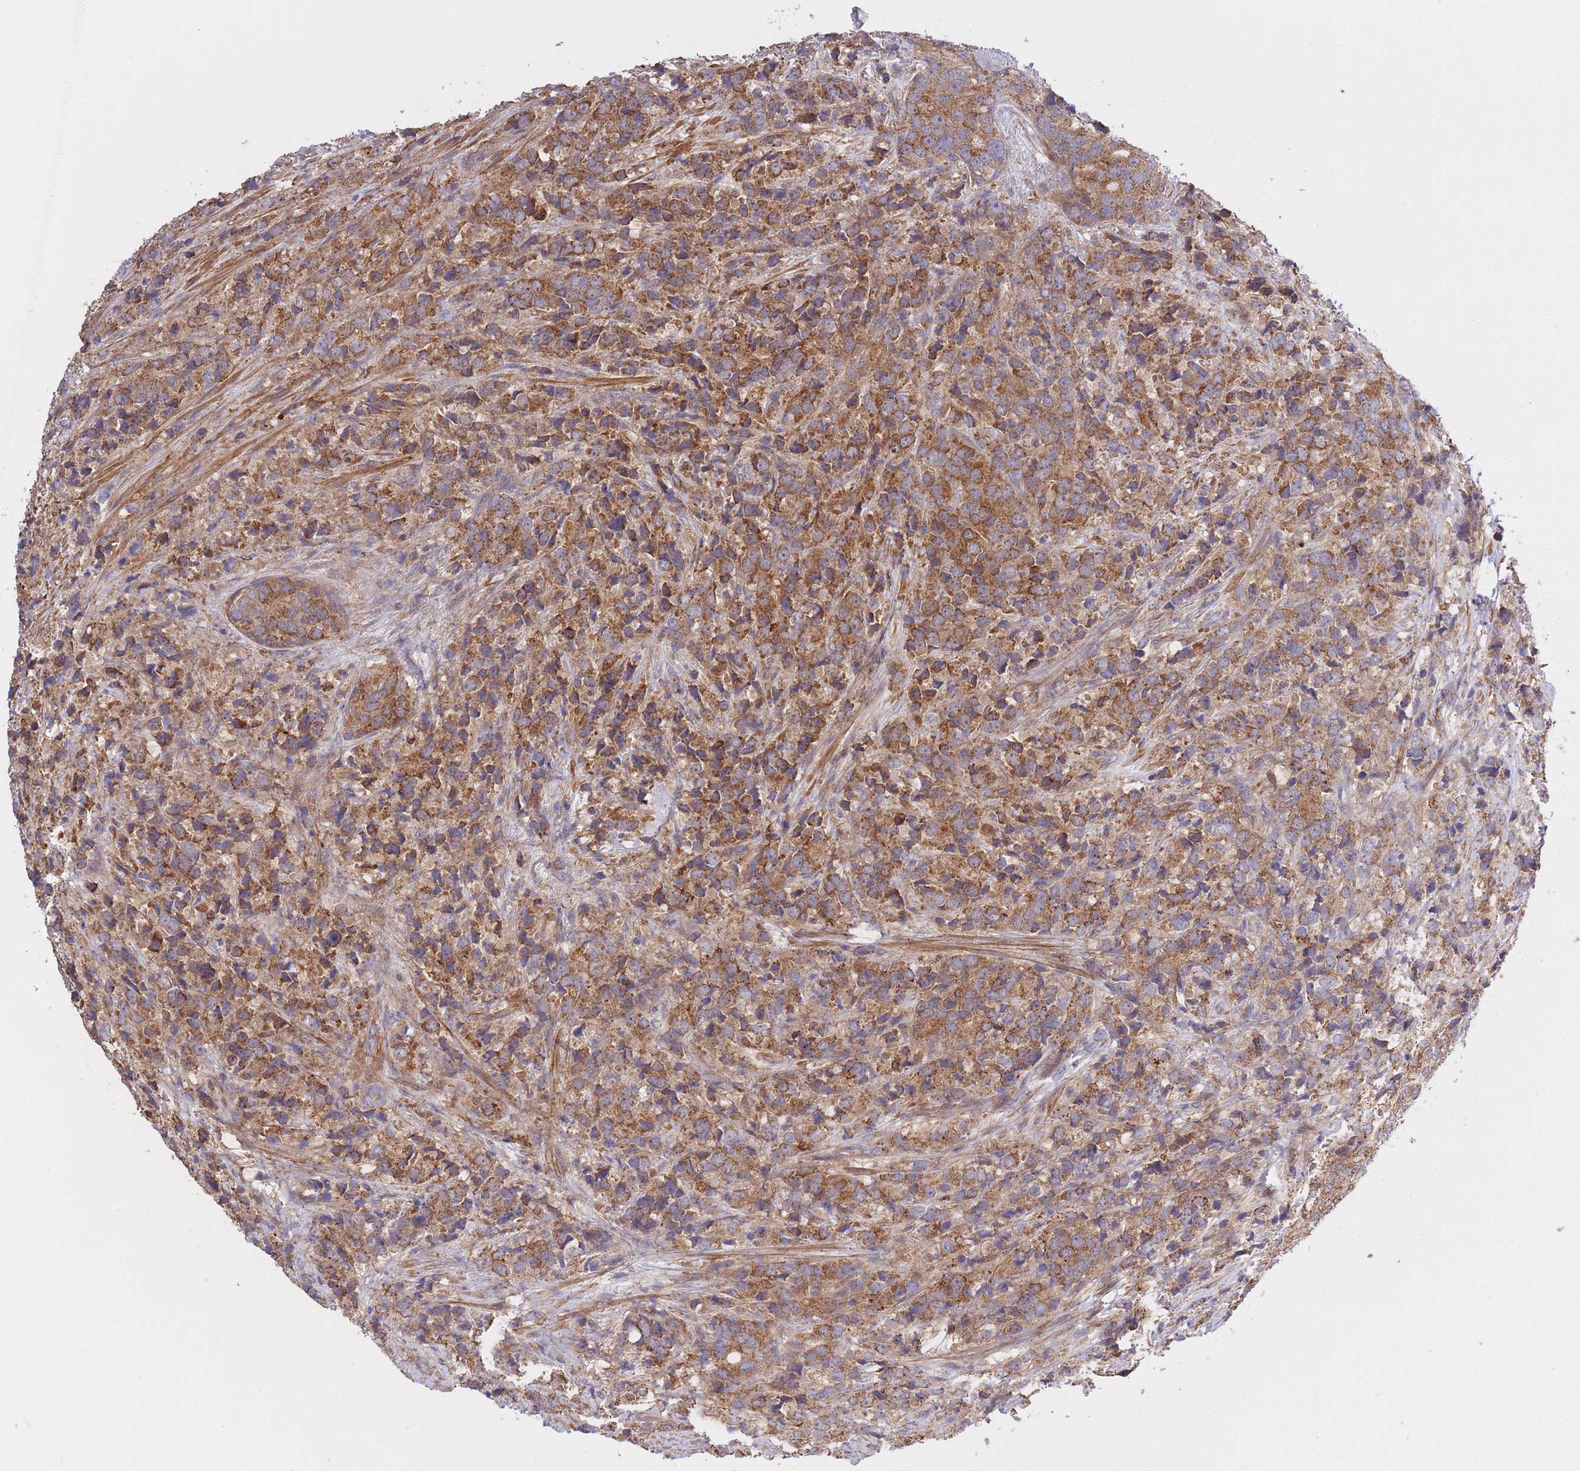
{"staining": {"intensity": "moderate", "quantity": ">75%", "location": "cytoplasmic/membranous"}, "tissue": "prostate cancer", "cell_type": "Tumor cells", "image_type": "cancer", "snomed": [{"axis": "morphology", "description": "Adenocarcinoma, High grade"}, {"axis": "topography", "description": "Prostate"}], "caption": "A medium amount of moderate cytoplasmic/membranous expression is seen in approximately >75% of tumor cells in prostate high-grade adenocarcinoma tissue.", "gene": "ATP13A2", "patient": {"sex": "male", "age": 62}}